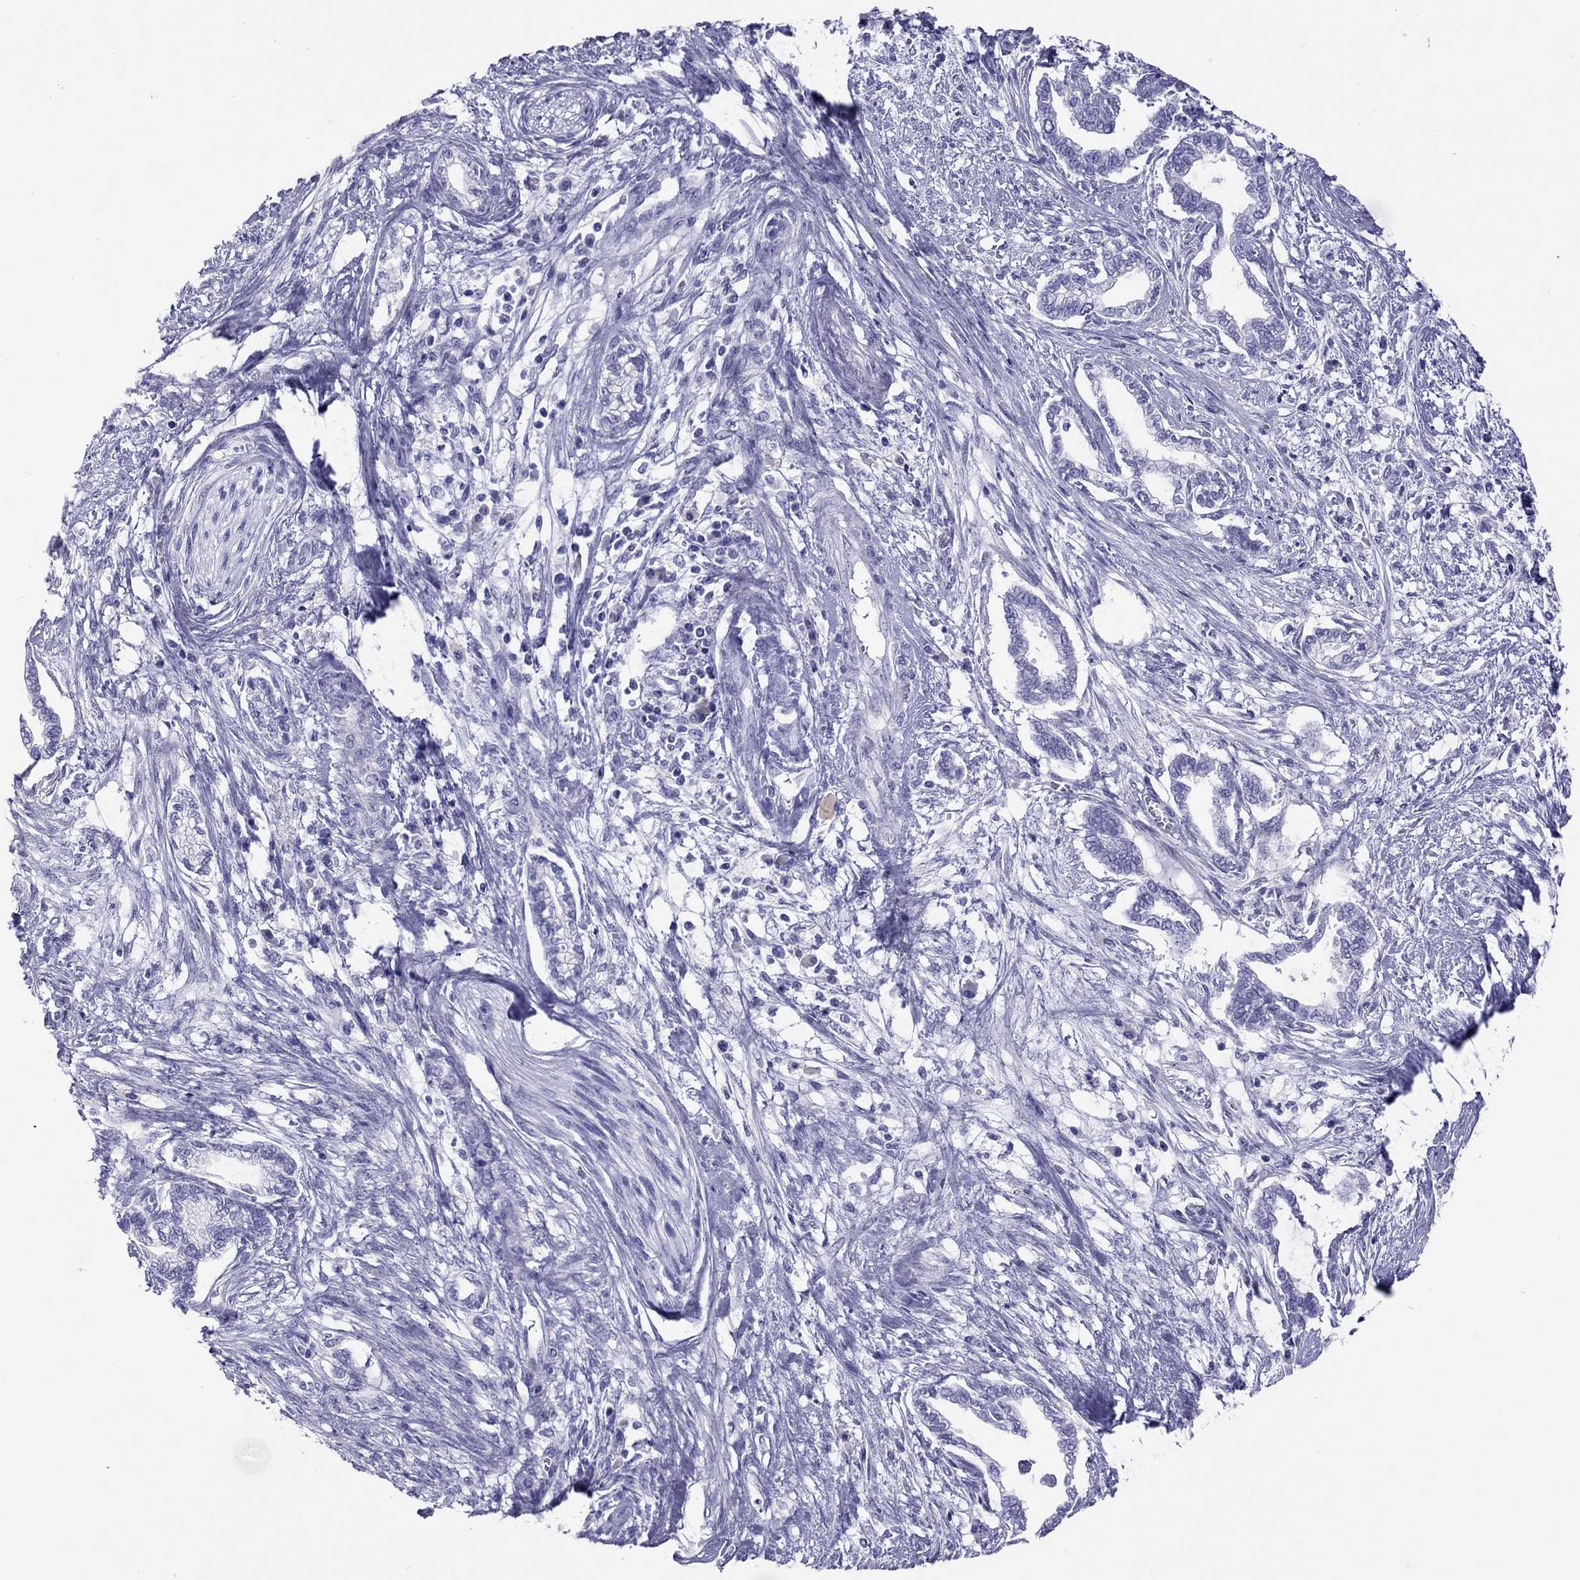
{"staining": {"intensity": "negative", "quantity": "none", "location": "none"}, "tissue": "cervical cancer", "cell_type": "Tumor cells", "image_type": "cancer", "snomed": [{"axis": "morphology", "description": "Adenocarcinoma, NOS"}, {"axis": "topography", "description": "Cervix"}], "caption": "This is an IHC image of human adenocarcinoma (cervical). There is no expression in tumor cells.", "gene": "STAG3", "patient": {"sex": "female", "age": 62}}